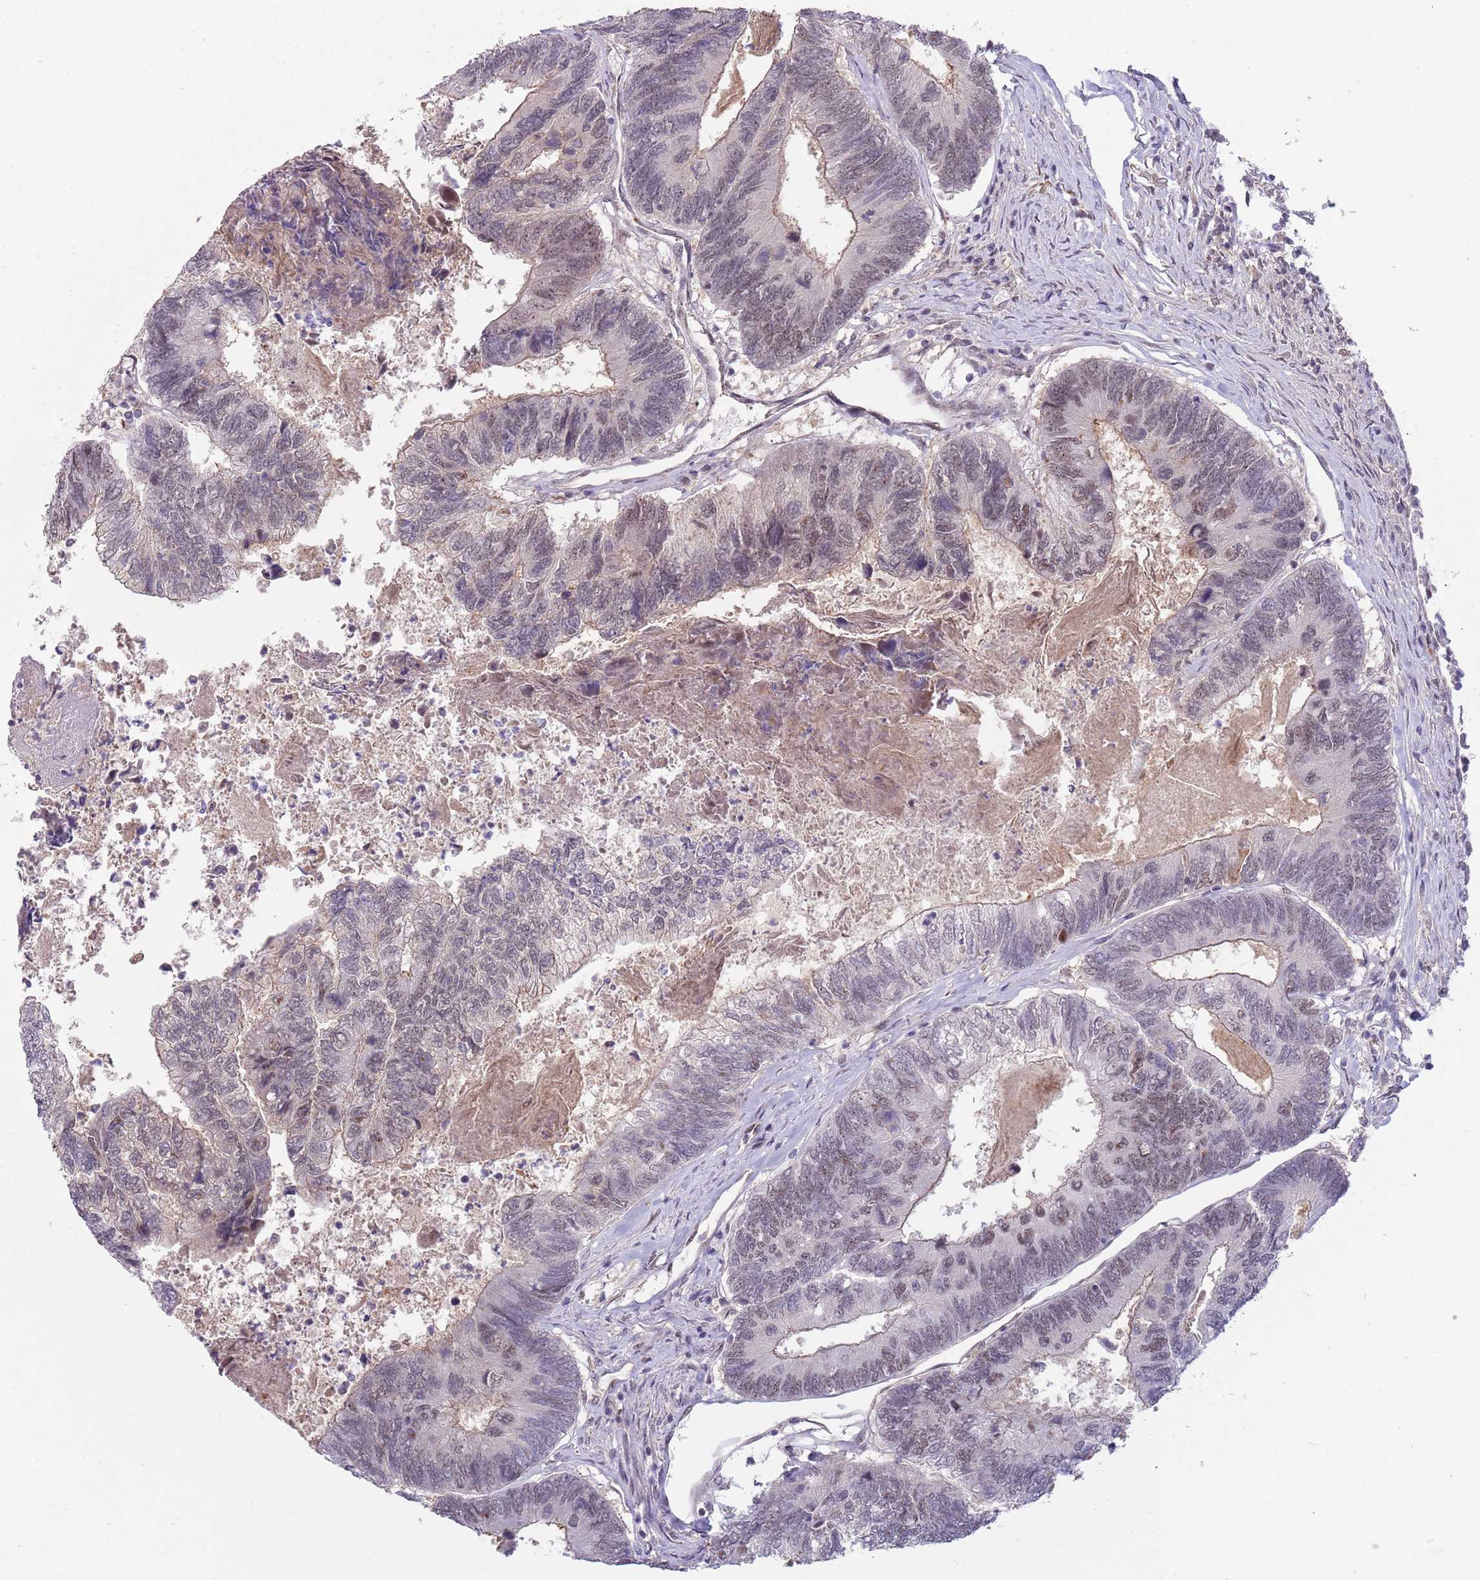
{"staining": {"intensity": "negative", "quantity": "none", "location": "none"}, "tissue": "colorectal cancer", "cell_type": "Tumor cells", "image_type": "cancer", "snomed": [{"axis": "morphology", "description": "Adenocarcinoma, NOS"}, {"axis": "topography", "description": "Colon"}], "caption": "An image of human colorectal cancer (adenocarcinoma) is negative for staining in tumor cells. Nuclei are stained in blue.", "gene": "ZBTB7A", "patient": {"sex": "female", "age": 67}}